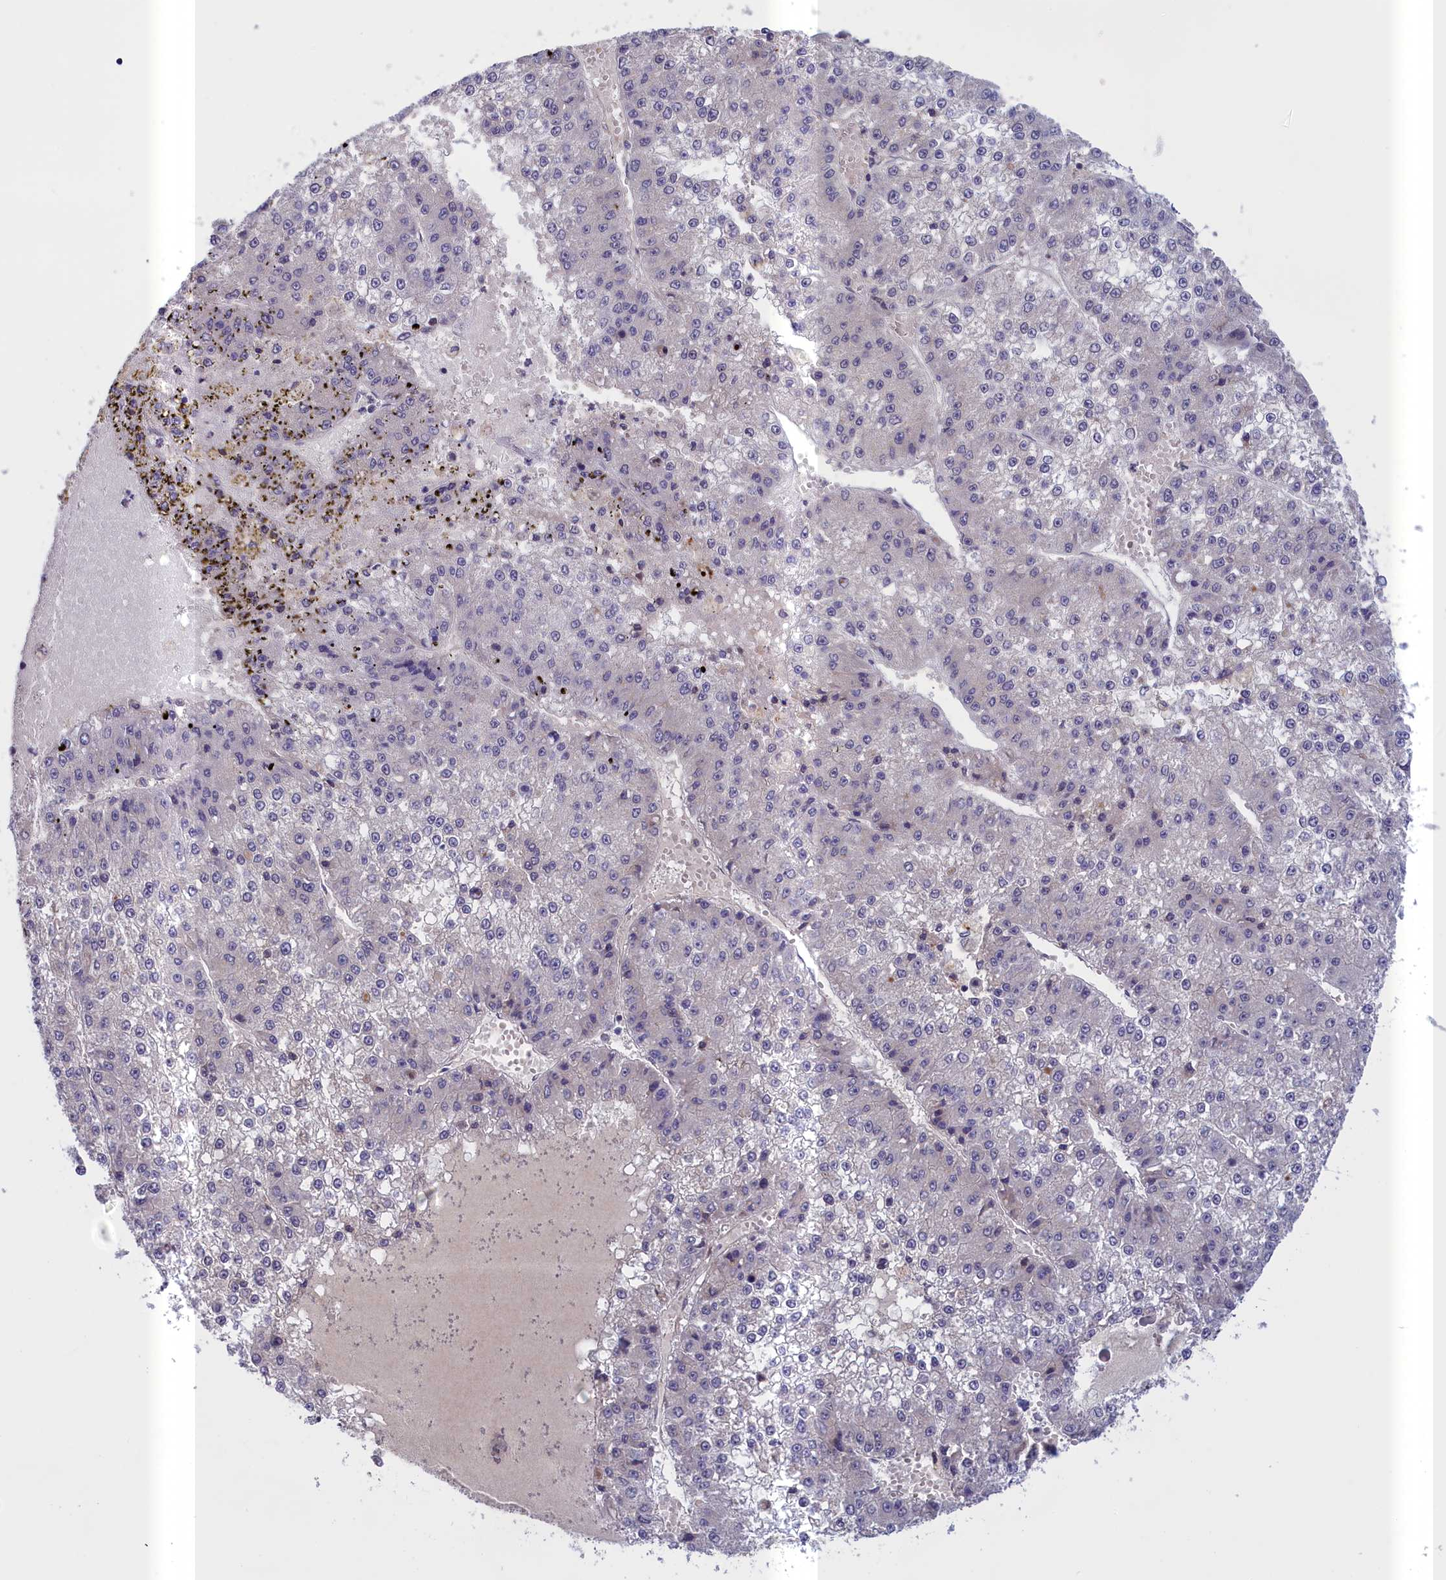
{"staining": {"intensity": "negative", "quantity": "none", "location": "none"}, "tissue": "liver cancer", "cell_type": "Tumor cells", "image_type": "cancer", "snomed": [{"axis": "morphology", "description": "Carcinoma, Hepatocellular, NOS"}, {"axis": "topography", "description": "Liver"}], "caption": "Micrograph shows no significant protein expression in tumor cells of liver hepatocellular carcinoma. (DAB IHC visualized using brightfield microscopy, high magnification).", "gene": "IGFALS", "patient": {"sex": "female", "age": 73}}